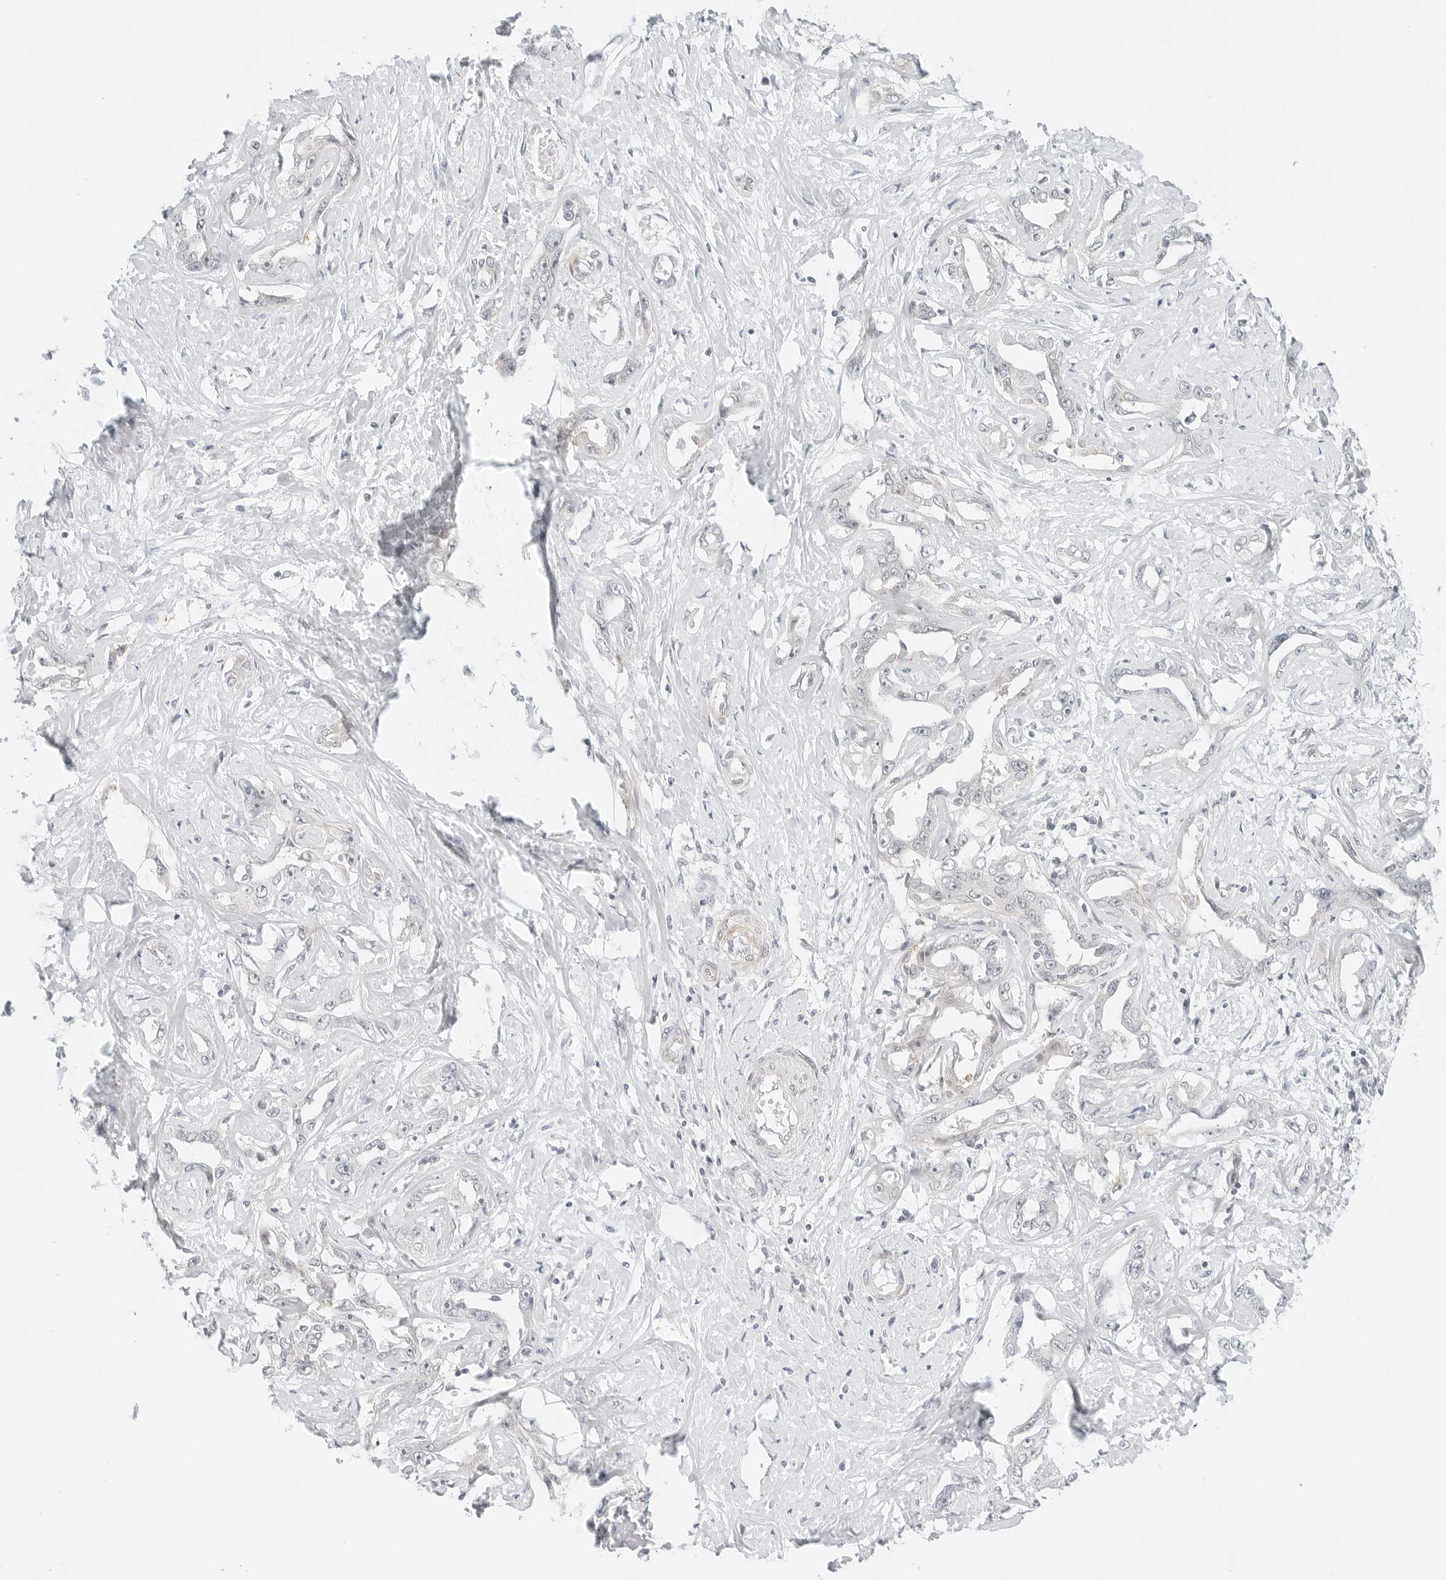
{"staining": {"intensity": "negative", "quantity": "none", "location": "none"}, "tissue": "liver cancer", "cell_type": "Tumor cells", "image_type": "cancer", "snomed": [{"axis": "morphology", "description": "Cholangiocarcinoma"}, {"axis": "topography", "description": "Liver"}], "caption": "Immunohistochemical staining of human liver cancer shows no significant staining in tumor cells.", "gene": "NEO1", "patient": {"sex": "male", "age": 59}}